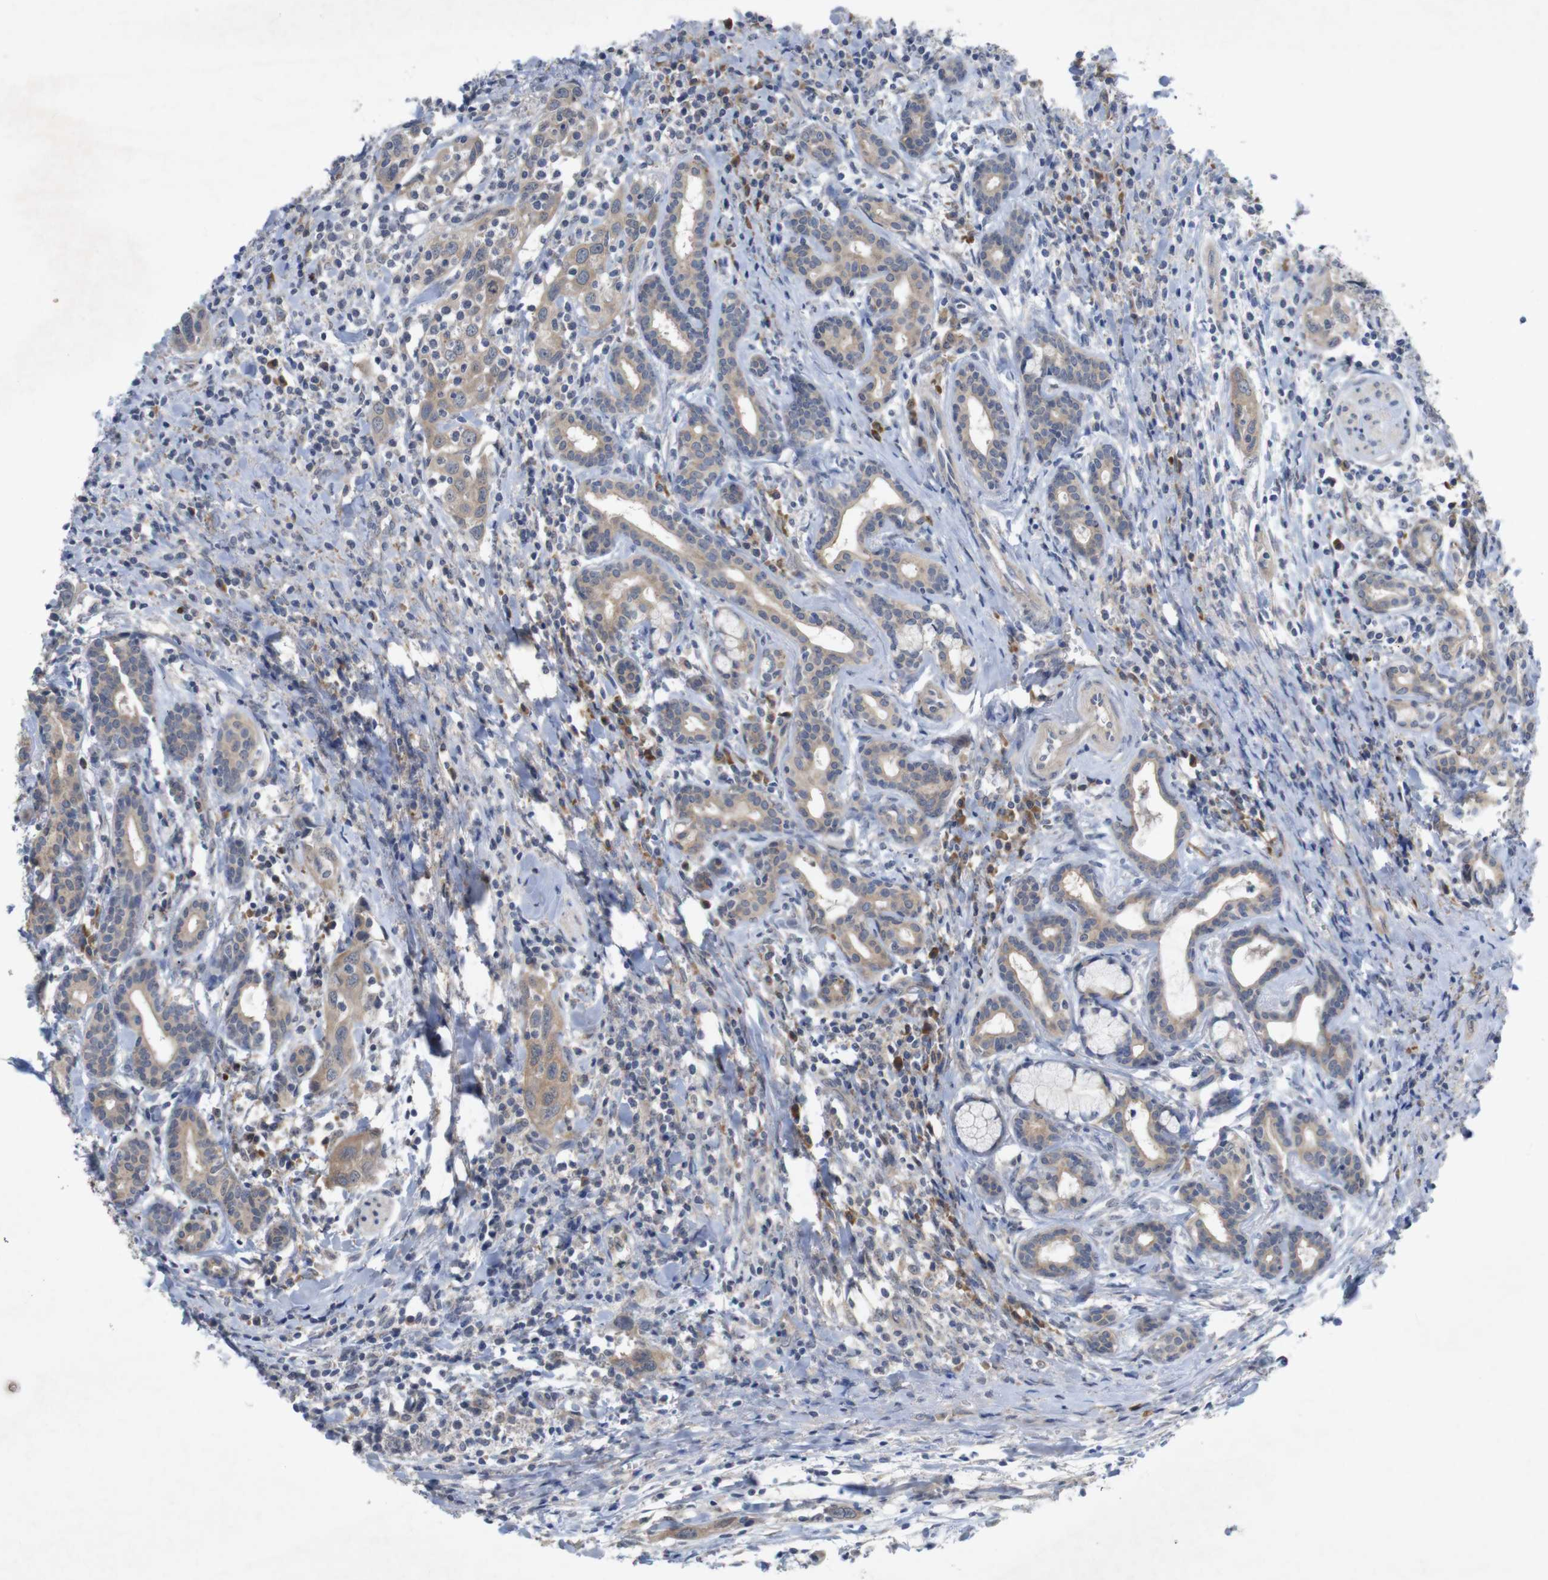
{"staining": {"intensity": "moderate", "quantity": ">75%", "location": "cytoplasmic/membranous"}, "tissue": "head and neck cancer", "cell_type": "Tumor cells", "image_type": "cancer", "snomed": [{"axis": "morphology", "description": "Squamous cell carcinoma, NOS"}, {"axis": "topography", "description": "Oral tissue"}, {"axis": "topography", "description": "Head-Neck"}], "caption": "An immunohistochemistry photomicrograph of tumor tissue is shown. Protein staining in brown highlights moderate cytoplasmic/membranous positivity in head and neck cancer within tumor cells.", "gene": "BCAR3", "patient": {"sex": "female", "age": 50}}